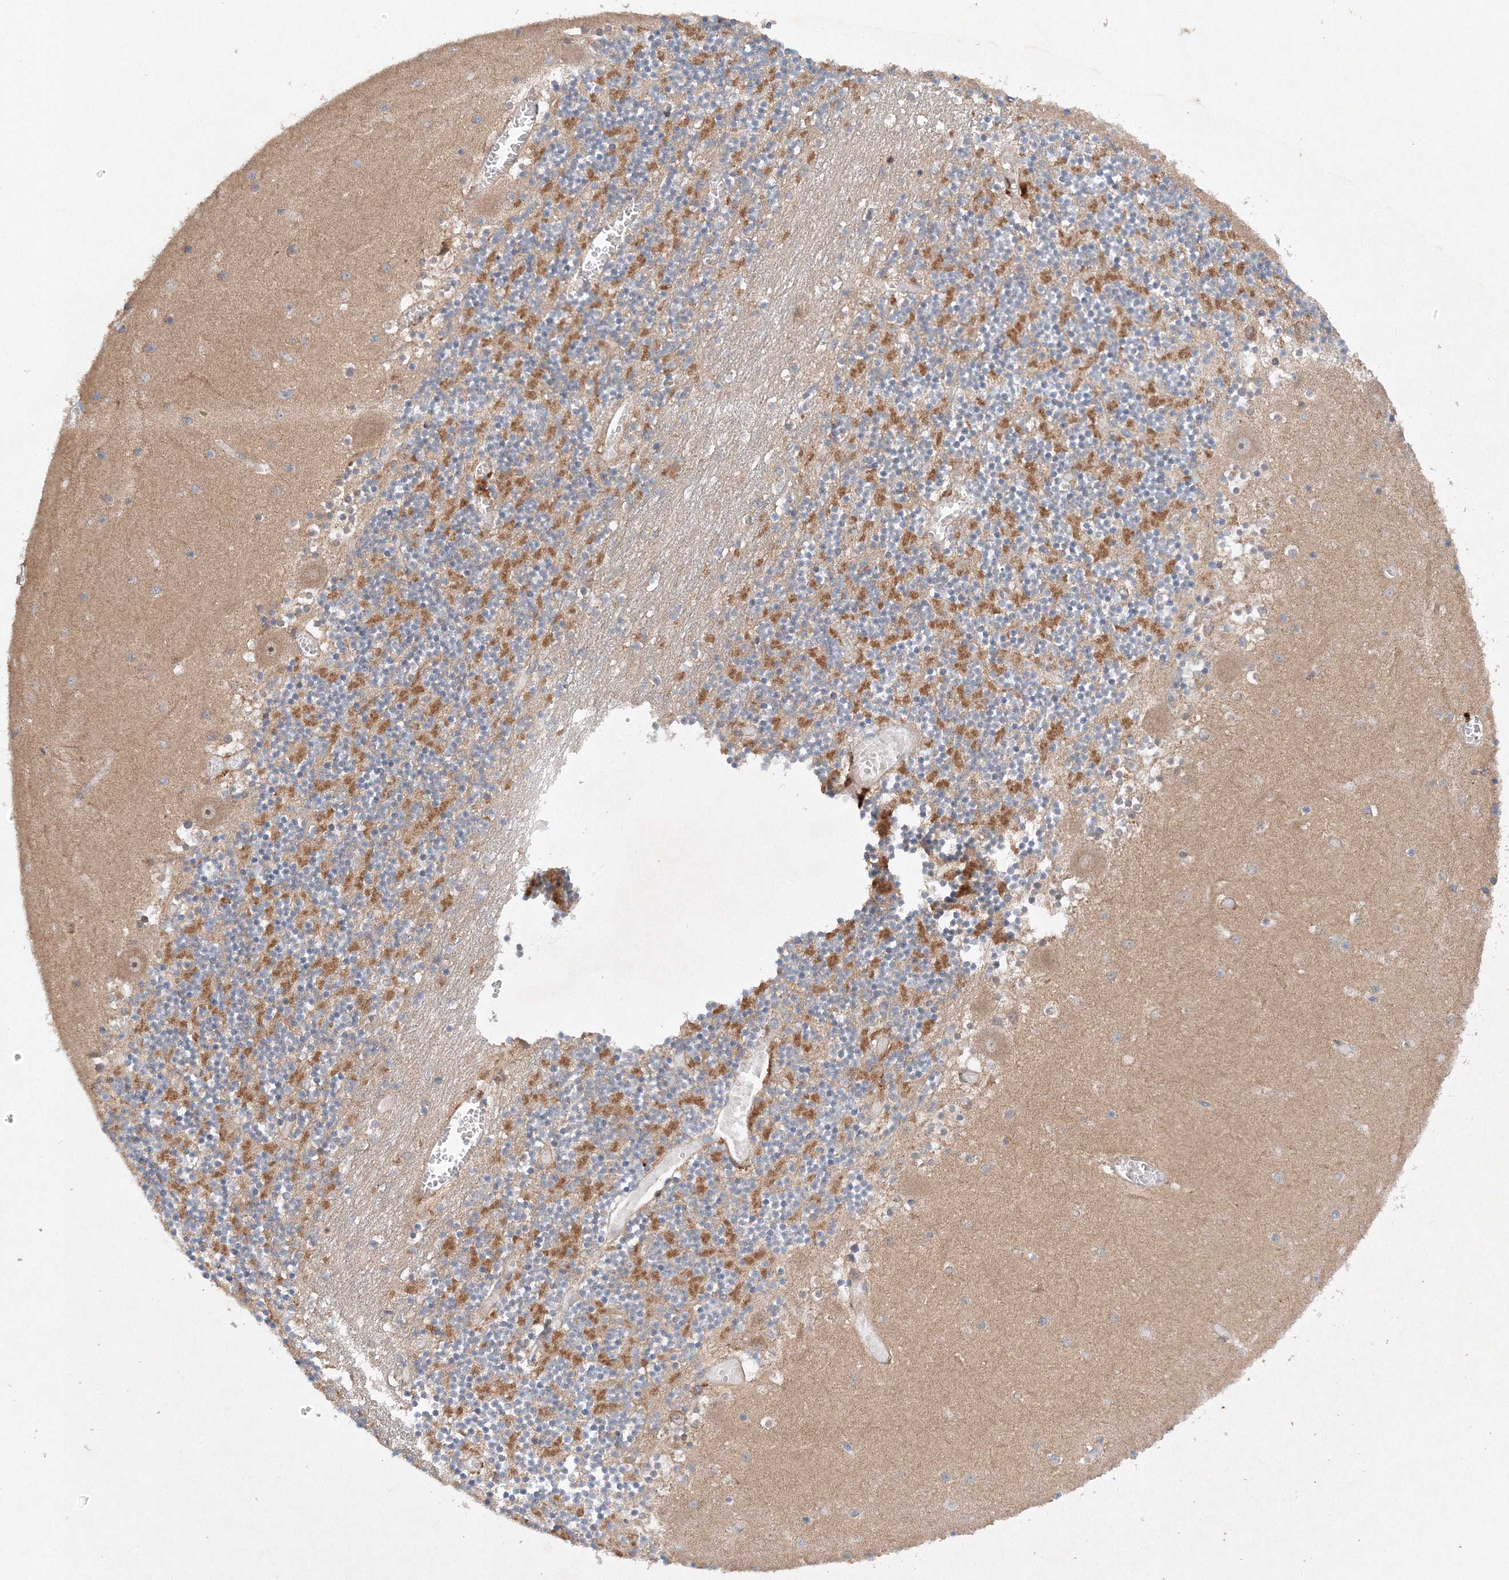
{"staining": {"intensity": "strong", "quantity": "25%-75%", "location": "cytoplasmic/membranous"}, "tissue": "cerebellum", "cell_type": "Cells in granular layer", "image_type": "normal", "snomed": [{"axis": "morphology", "description": "Normal tissue, NOS"}, {"axis": "topography", "description": "Cerebellum"}], "caption": "DAB (3,3'-diaminobenzidine) immunohistochemical staining of normal human cerebellum shows strong cytoplasmic/membranous protein positivity in approximately 25%-75% of cells in granular layer.", "gene": "SLC36A1", "patient": {"sex": "female", "age": 28}}